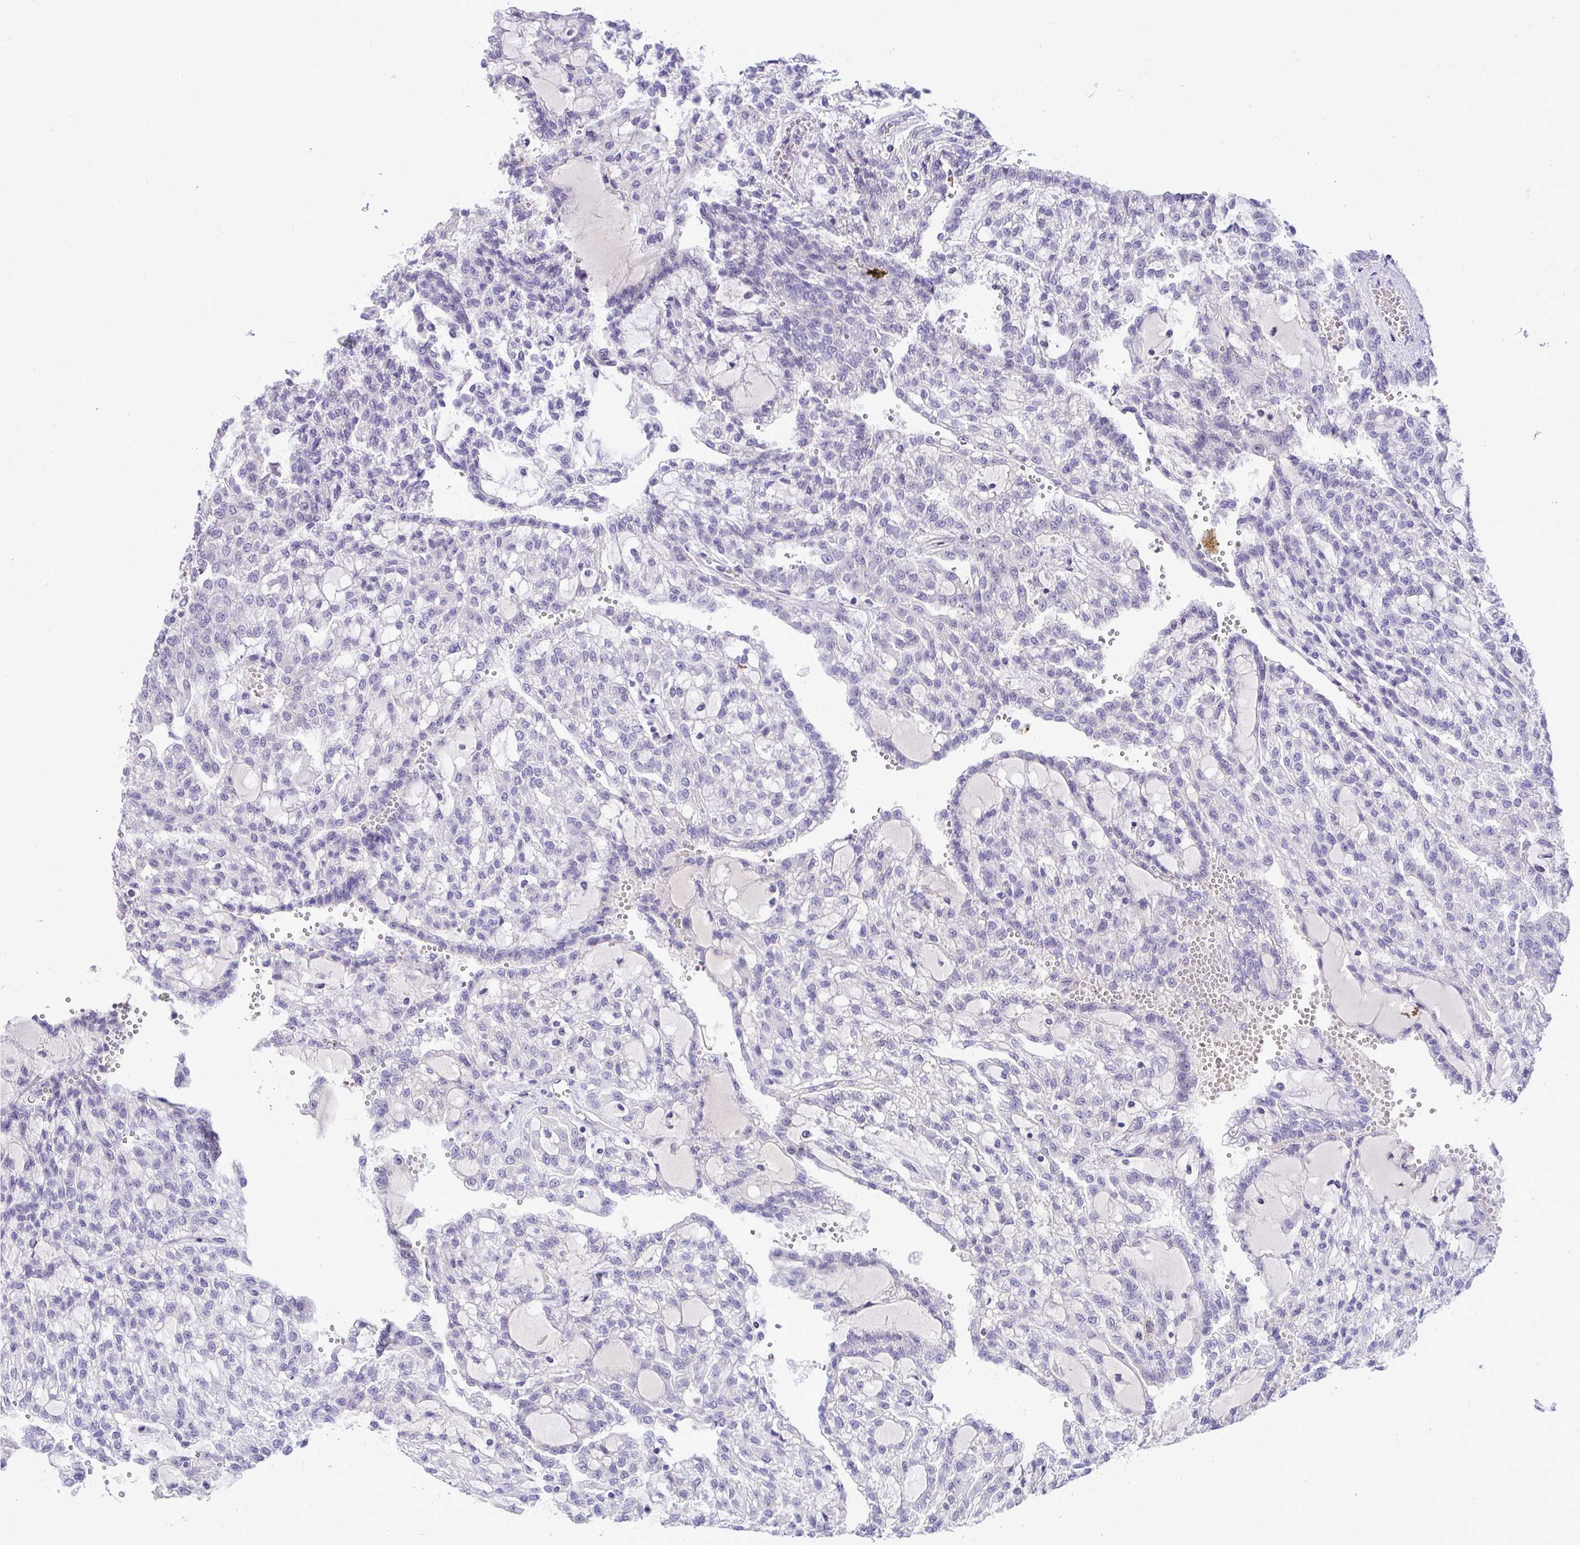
{"staining": {"intensity": "negative", "quantity": "none", "location": "none"}, "tissue": "renal cancer", "cell_type": "Tumor cells", "image_type": "cancer", "snomed": [{"axis": "morphology", "description": "Adenocarcinoma, NOS"}, {"axis": "topography", "description": "Kidney"}], "caption": "Protein analysis of renal adenocarcinoma shows no significant expression in tumor cells.", "gene": "CDC20", "patient": {"sex": "male", "age": 63}}